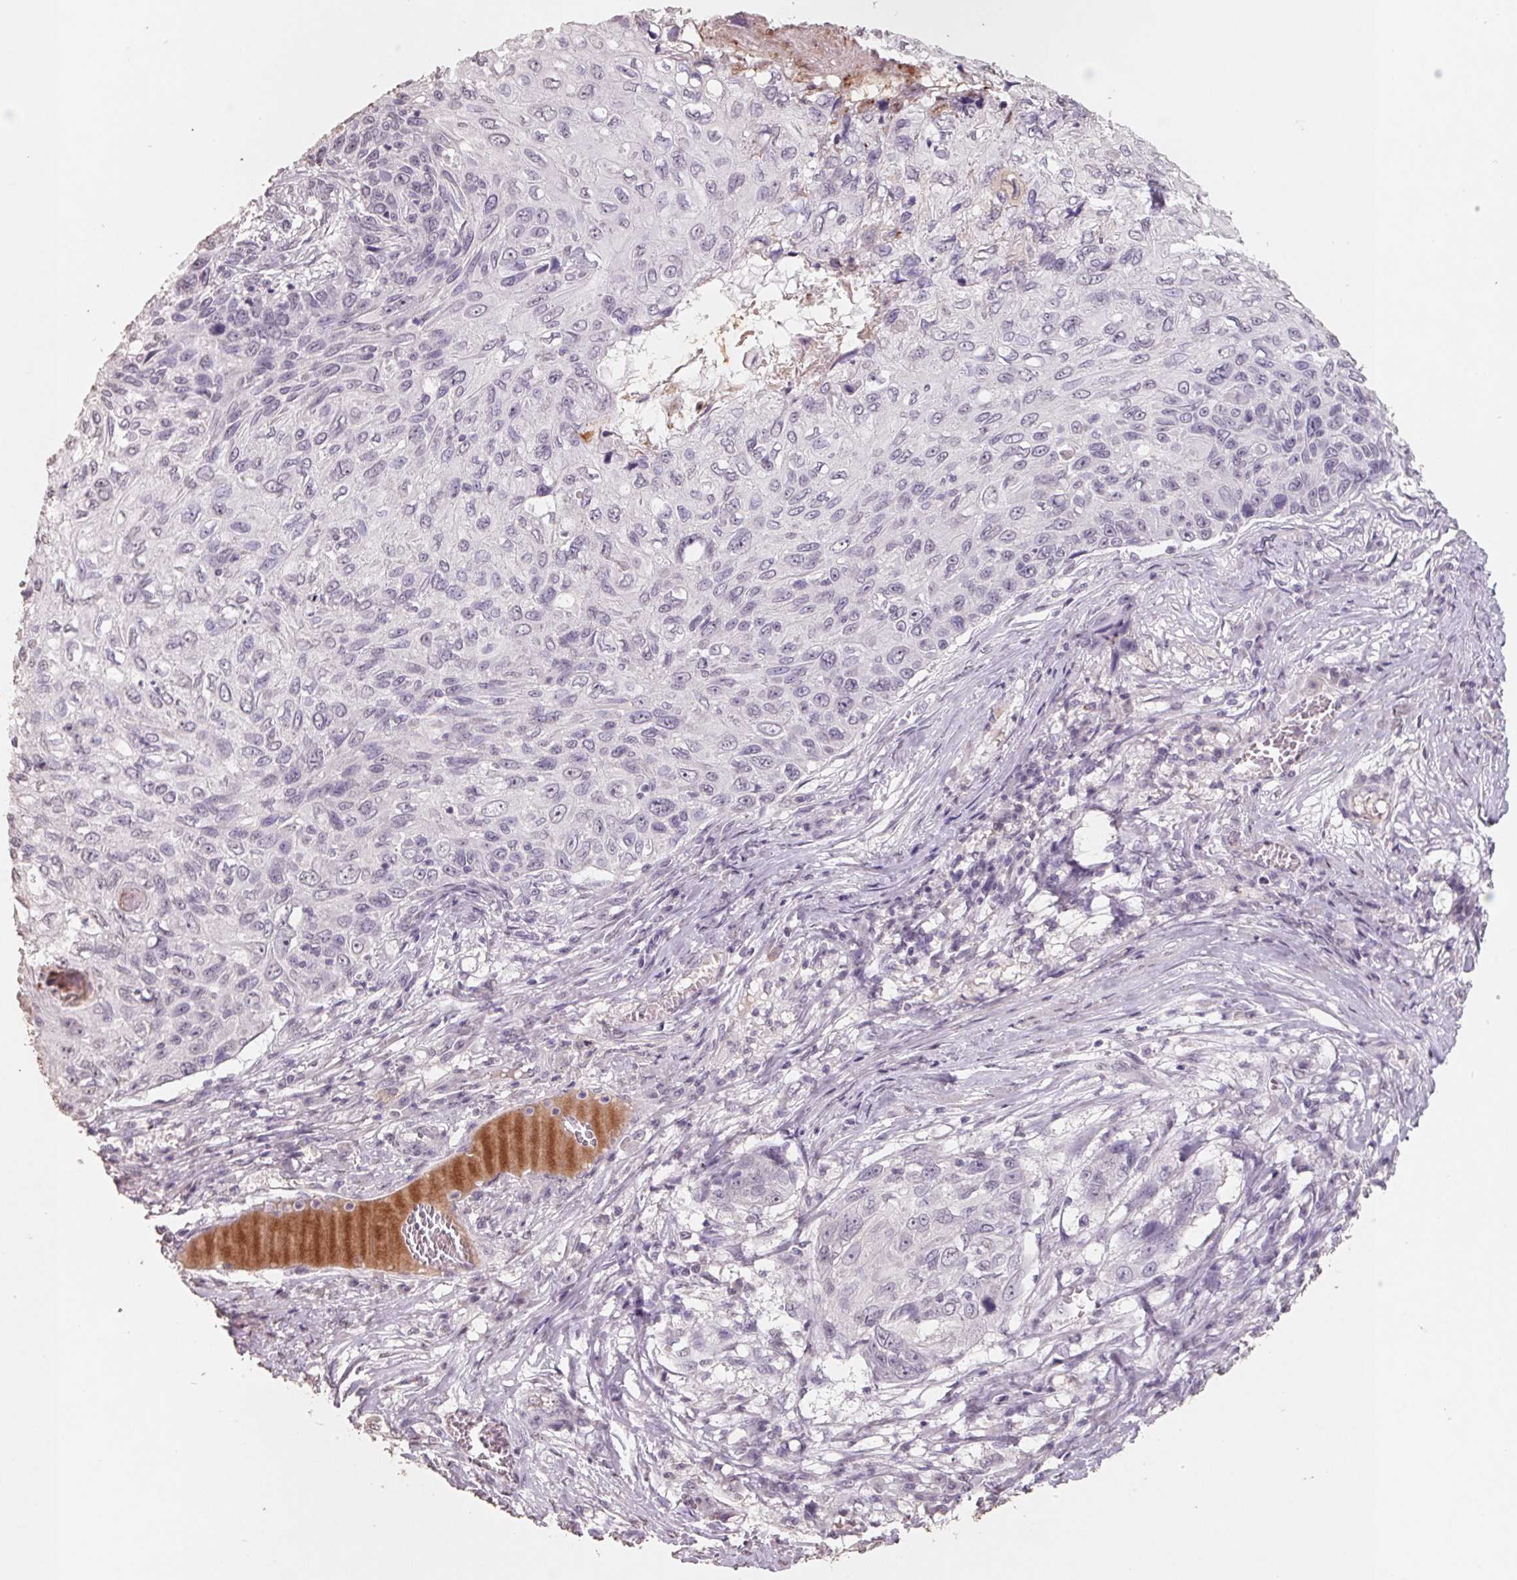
{"staining": {"intensity": "negative", "quantity": "none", "location": "none"}, "tissue": "skin cancer", "cell_type": "Tumor cells", "image_type": "cancer", "snomed": [{"axis": "morphology", "description": "Squamous cell carcinoma, NOS"}, {"axis": "topography", "description": "Skin"}], "caption": "This is a image of IHC staining of skin cancer (squamous cell carcinoma), which shows no positivity in tumor cells.", "gene": "FTCD", "patient": {"sex": "male", "age": 92}}